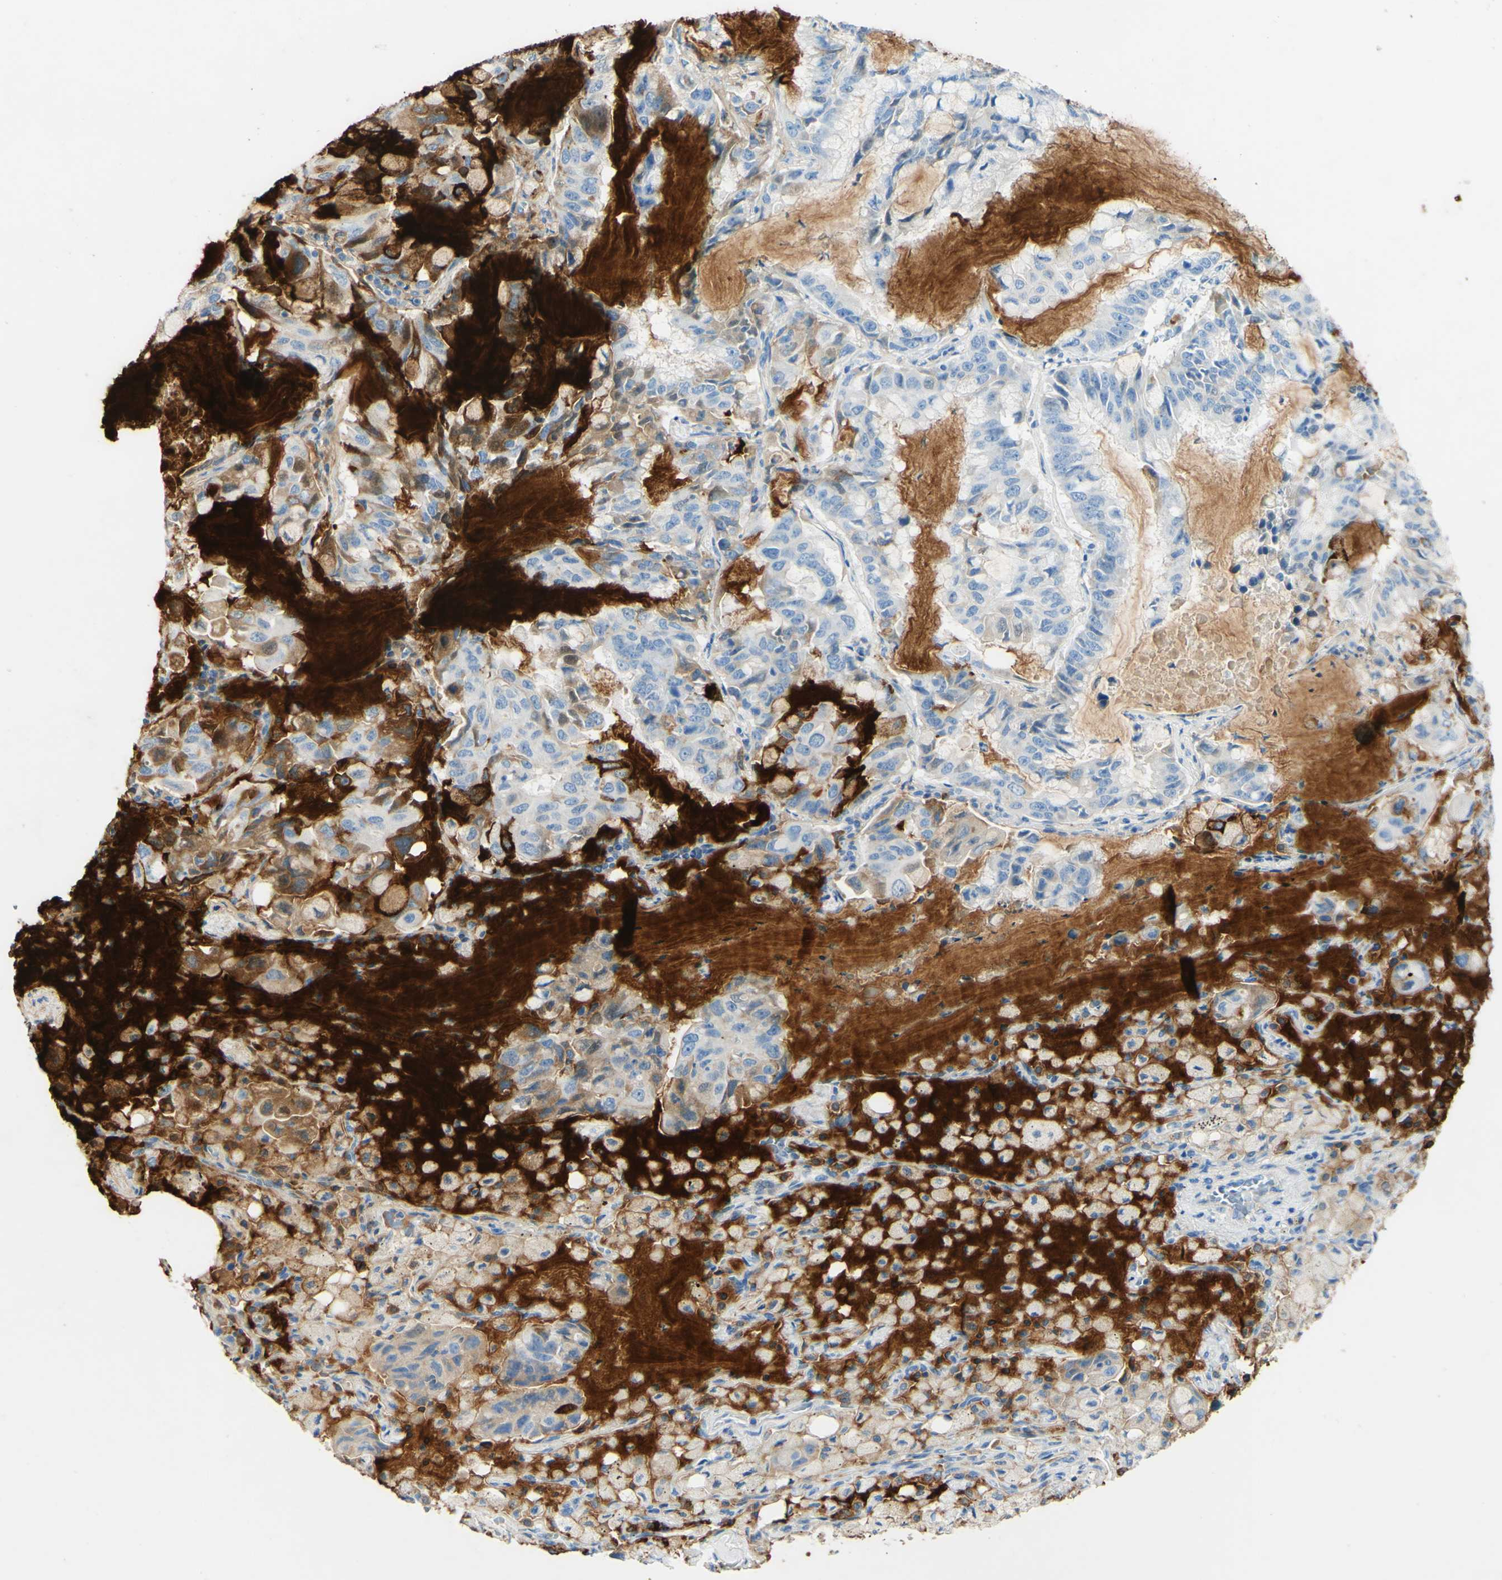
{"staining": {"intensity": "strong", "quantity": "25%-75%", "location": "cytoplasmic/membranous"}, "tissue": "lung cancer", "cell_type": "Tumor cells", "image_type": "cancer", "snomed": [{"axis": "morphology", "description": "Adenocarcinoma, NOS"}, {"axis": "topography", "description": "Lung"}], "caption": "Human lung cancer stained with a protein marker demonstrates strong staining in tumor cells.", "gene": "PIGR", "patient": {"sex": "male", "age": 64}}